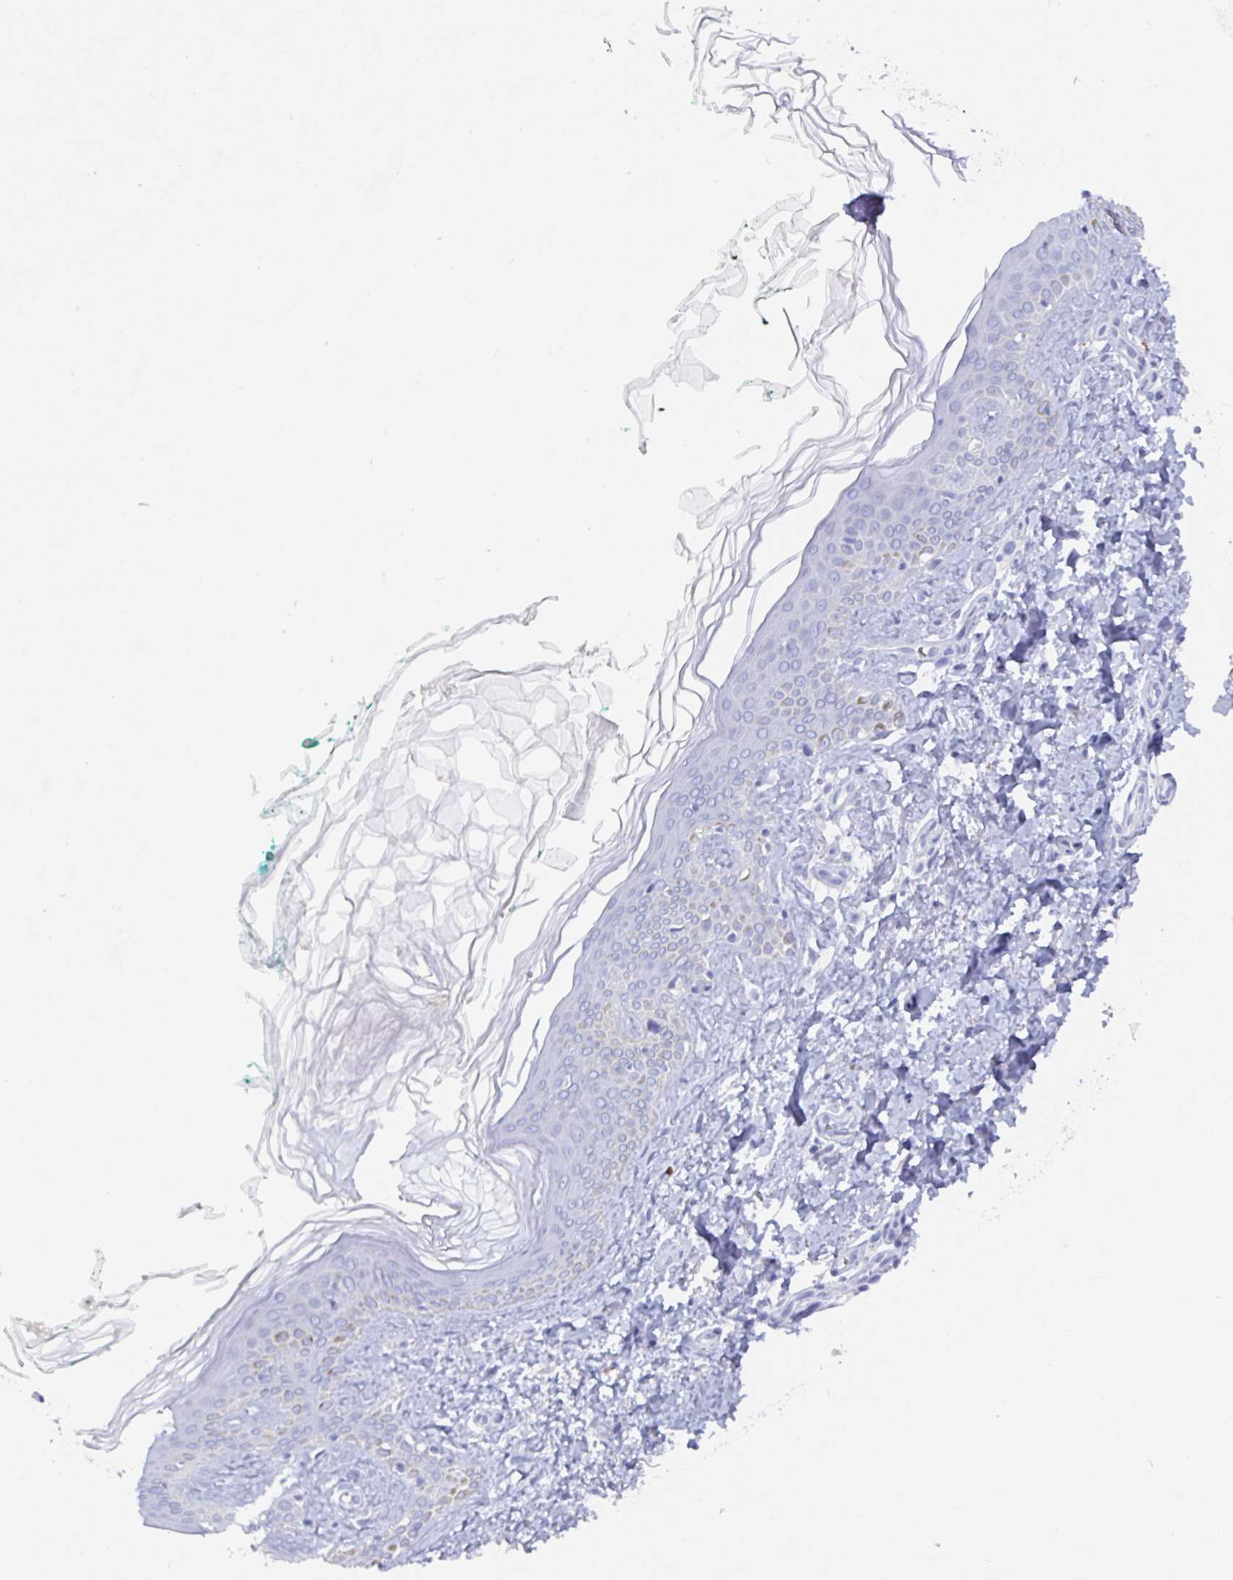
{"staining": {"intensity": "negative", "quantity": "none", "location": "none"}, "tissue": "skin", "cell_type": "Fibroblasts", "image_type": "normal", "snomed": [{"axis": "morphology", "description": "Normal tissue, NOS"}, {"axis": "topography", "description": "Skin"}, {"axis": "topography", "description": "Peripheral nerve tissue"}], "caption": "Immunohistochemistry histopathology image of benign skin: human skin stained with DAB displays no significant protein expression in fibroblasts.", "gene": "CLDN8", "patient": {"sex": "female", "age": 45}}